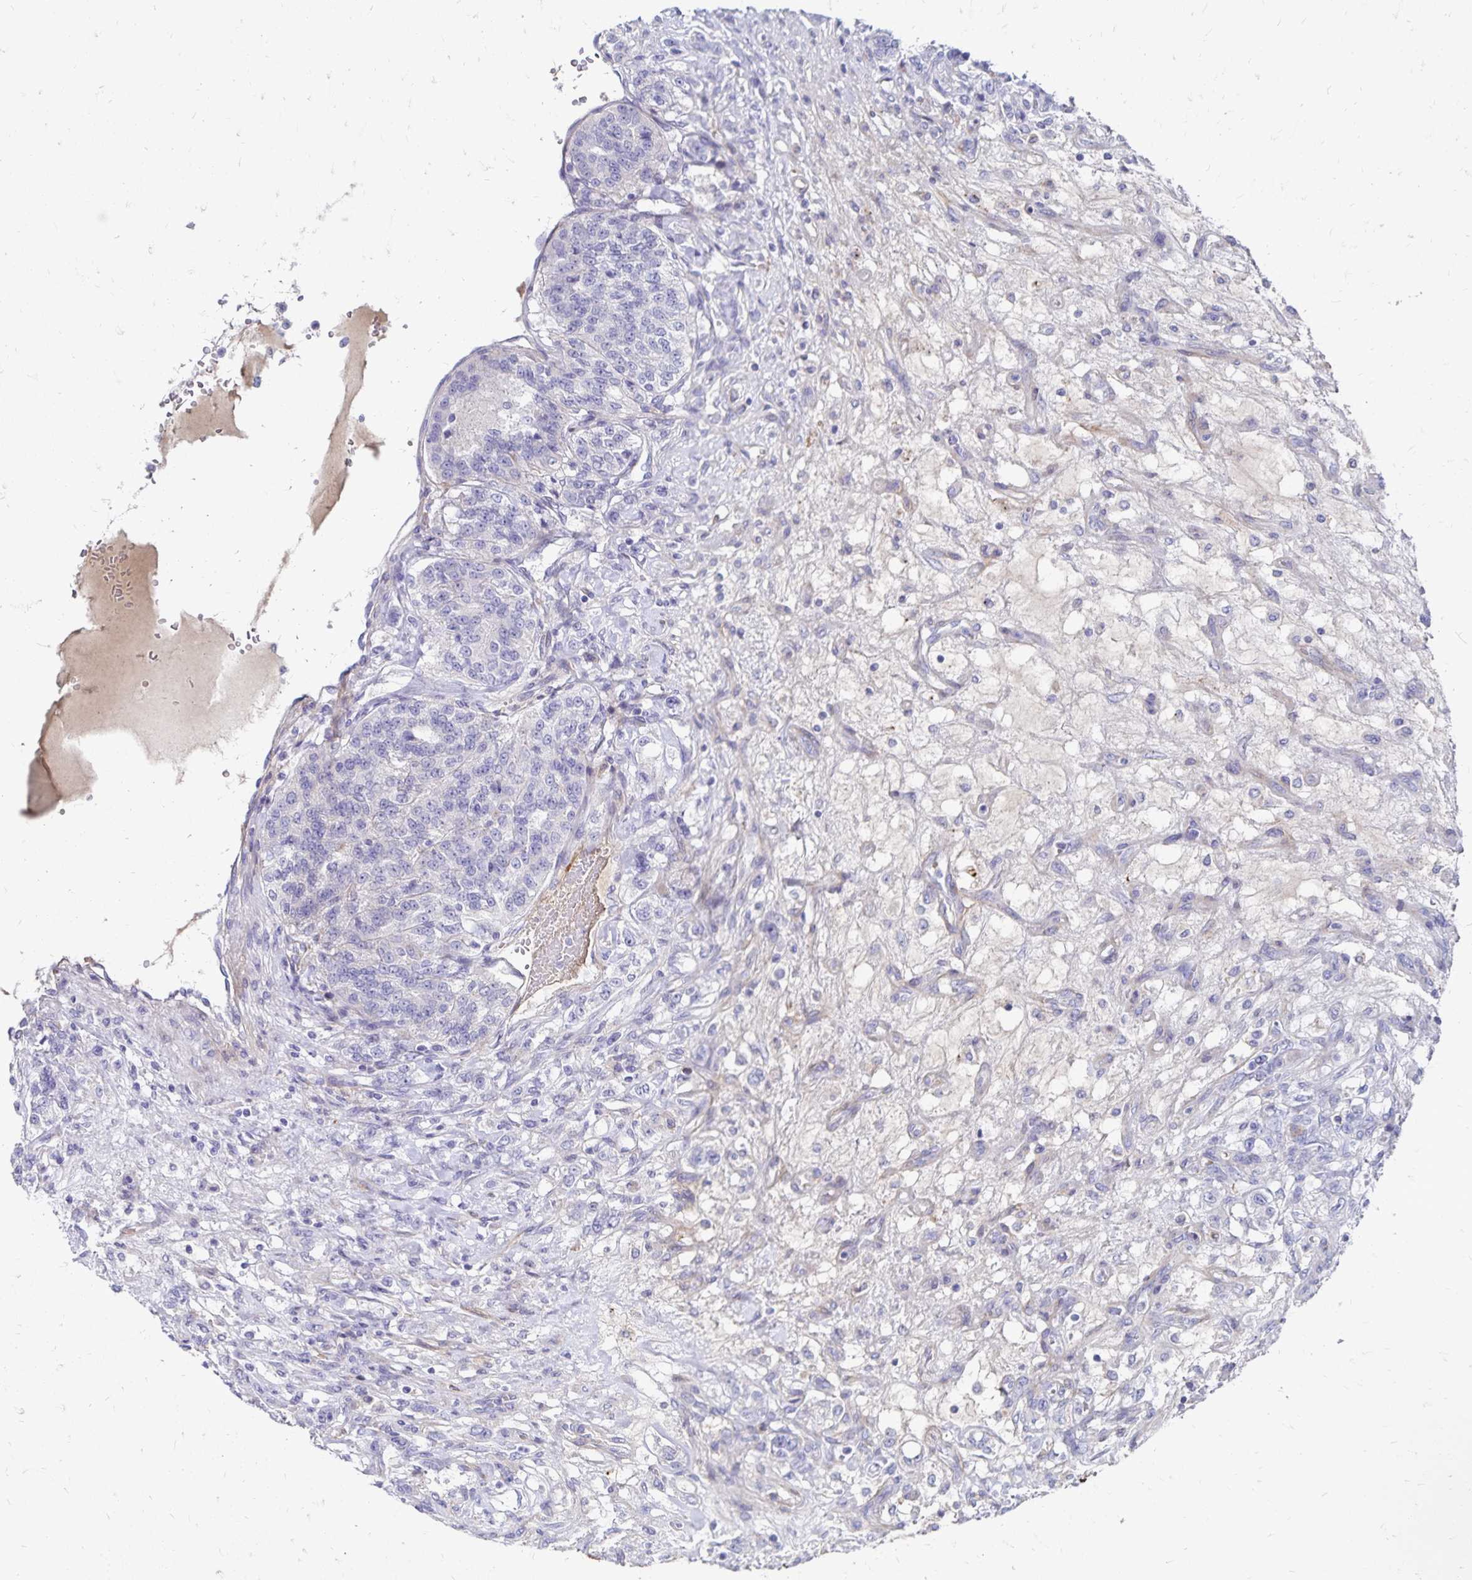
{"staining": {"intensity": "negative", "quantity": "none", "location": "none"}, "tissue": "renal cancer", "cell_type": "Tumor cells", "image_type": "cancer", "snomed": [{"axis": "morphology", "description": "Adenocarcinoma, NOS"}, {"axis": "topography", "description": "Kidney"}], "caption": "Immunohistochemistry photomicrograph of neoplastic tissue: adenocarcinoma (renal) stained with DAB demonstrates no significant protein positivity in tumor cells. (DAB (3,3'-diaminobenzidine) IHC, high magnification).", "gene": "NECAP1", "patient": {"sex": "female", "age": 63}}